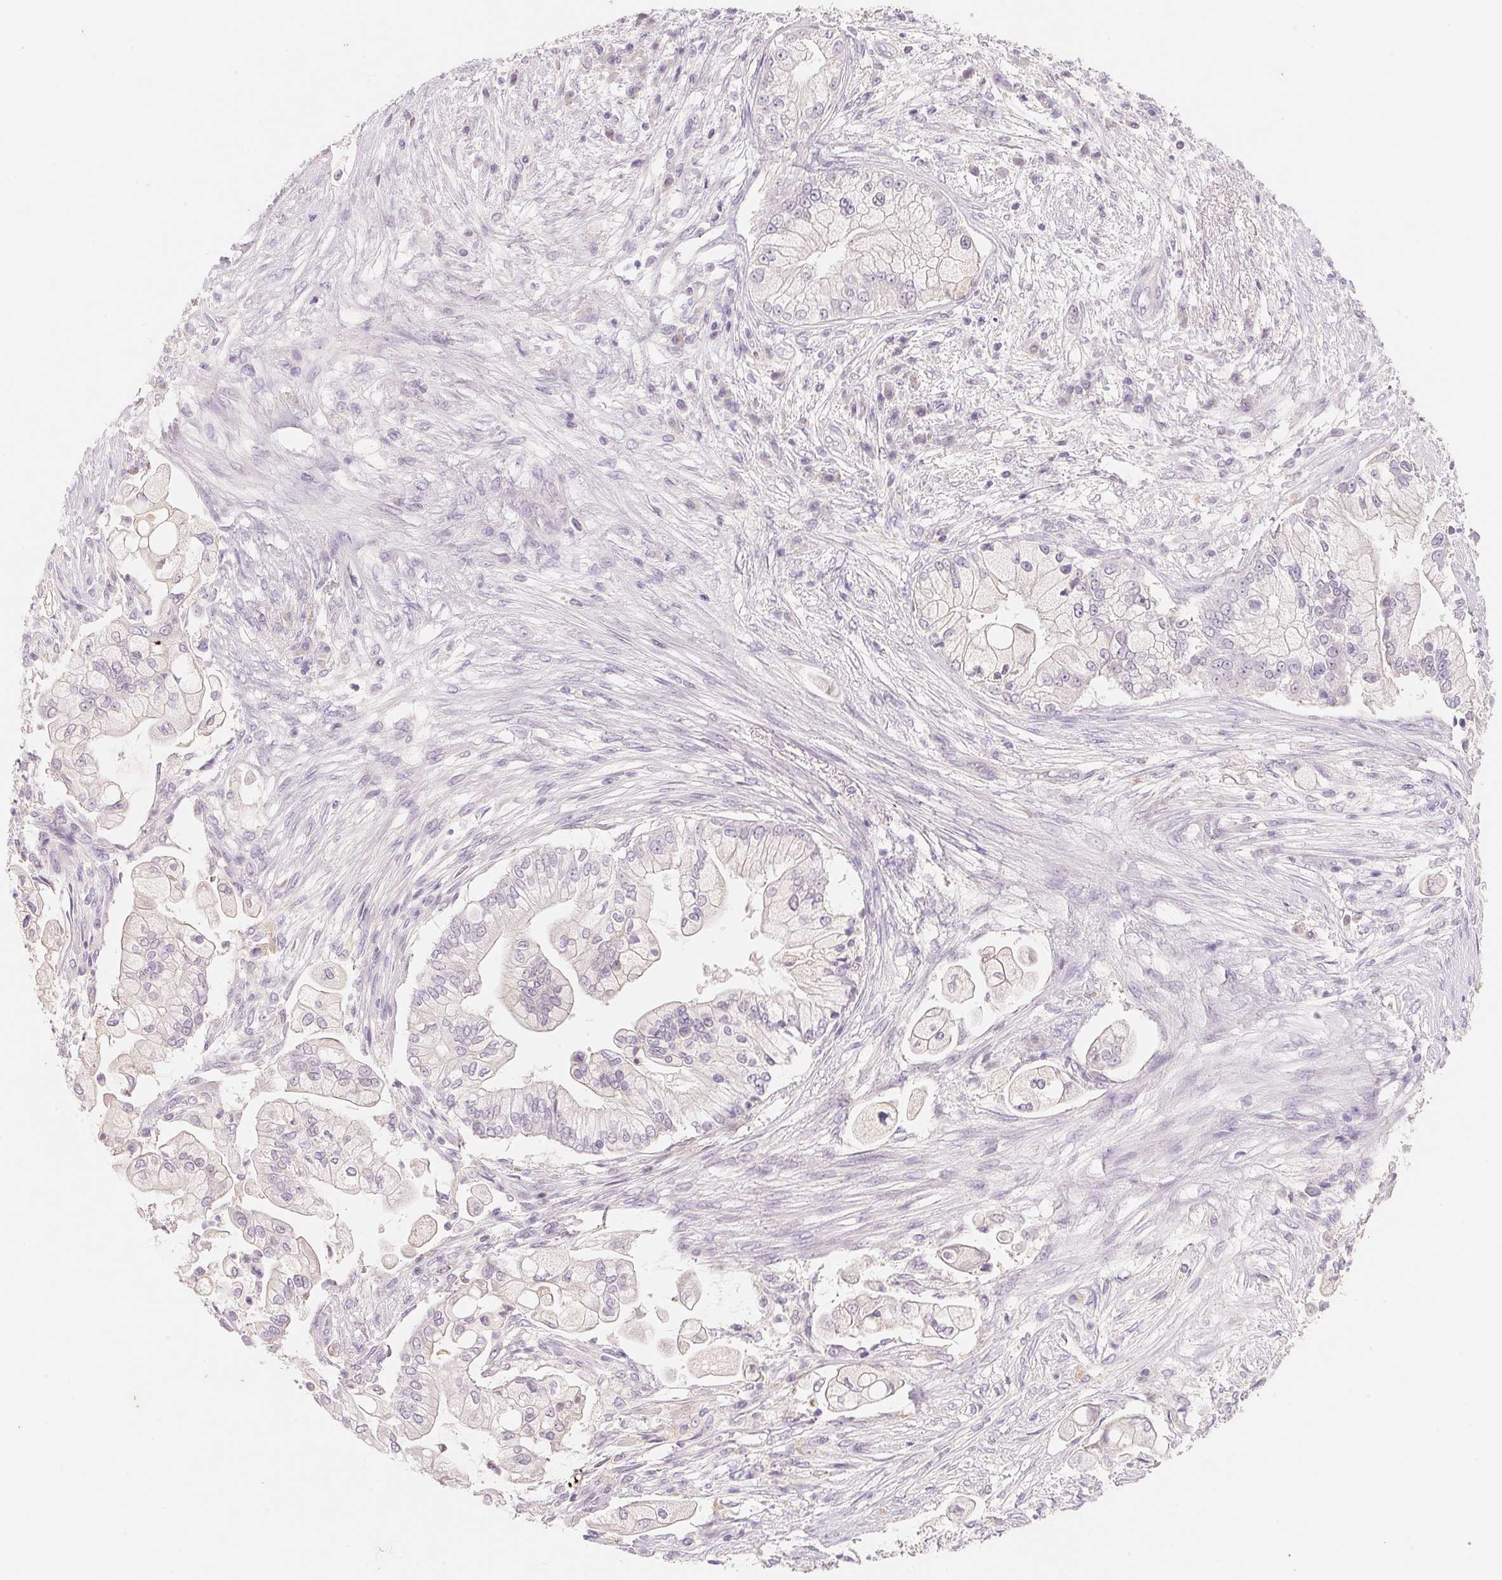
{"staining": {"intensity": "negative", "quantity": "none", "location": "none"}, "tissue": "pancreatic cancer", "cell_type": "Tumor cells", "image_type": "cancer", "snomed": [{"axis": "morphology", "description": "Adenocarcinoma, NOS"}, {"axis": "topography", "description": "Pancreas"}], "caption": "Tumor cells show no significant expression in pancreatic cancer. (DAB IHC with hematoxylin counter stain).", "gene": "MCOLN3", "patient": {"sex": "female", "age": 69}}